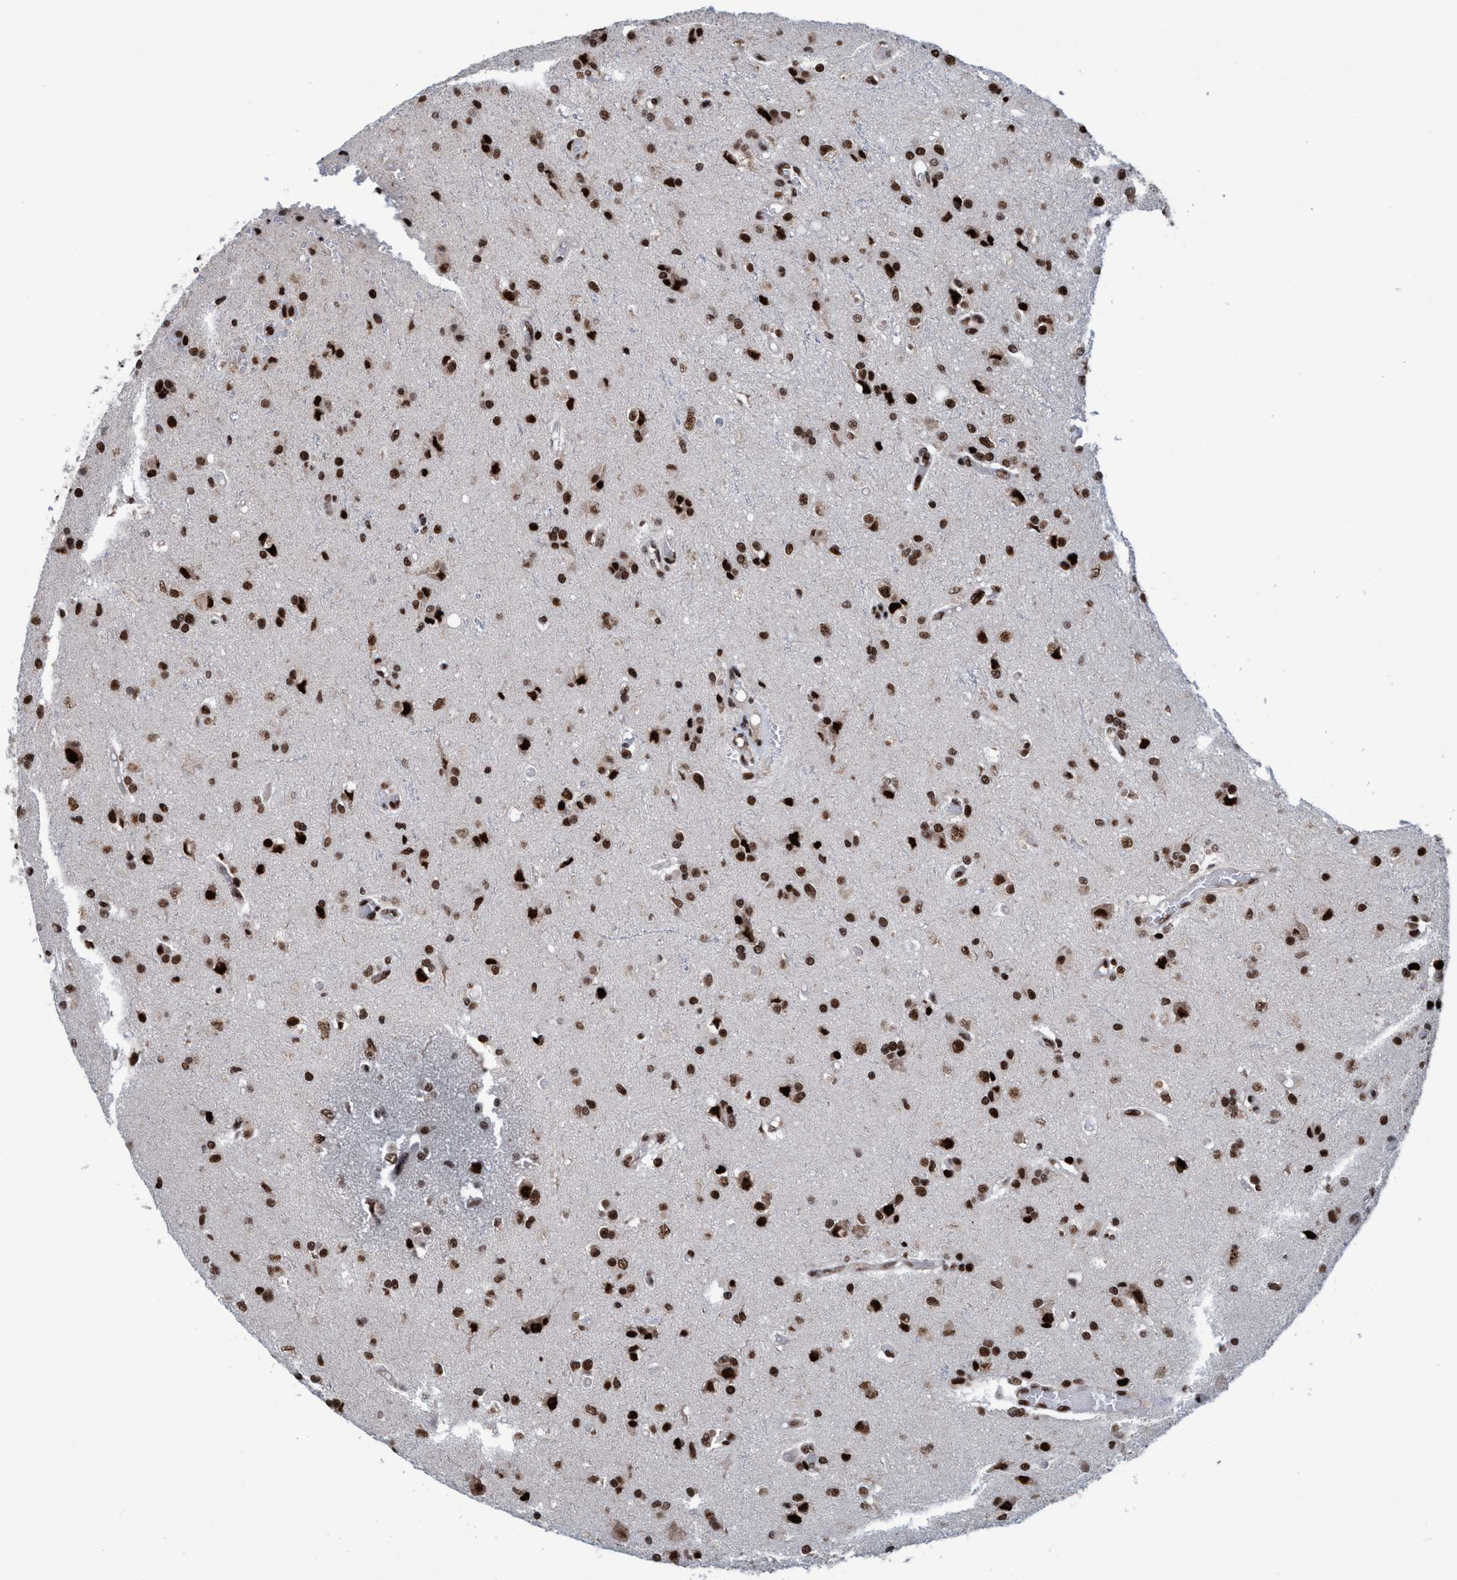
{"staining": {"intensity": "strong", "quantity": ">75%", "location": "nuclear"}, "tissue": "glioma", "cell_type": "Tumor cells", "image_type": "cancer", "snomed": [{"axis": "morphology", "description": "Glioma, malignant, High grade"}, {"axis": "topography", "description": "Brain"}], "caption": "Protein staining demonstrates strong nuclear staining in approximately >75% of tumor cells in malignant high-grade glioma. (Brightfield microscopy of DAB IHC at high magnification).", "gene": "TOPBP1", "patient": {"sex": "male", "age": 47}}